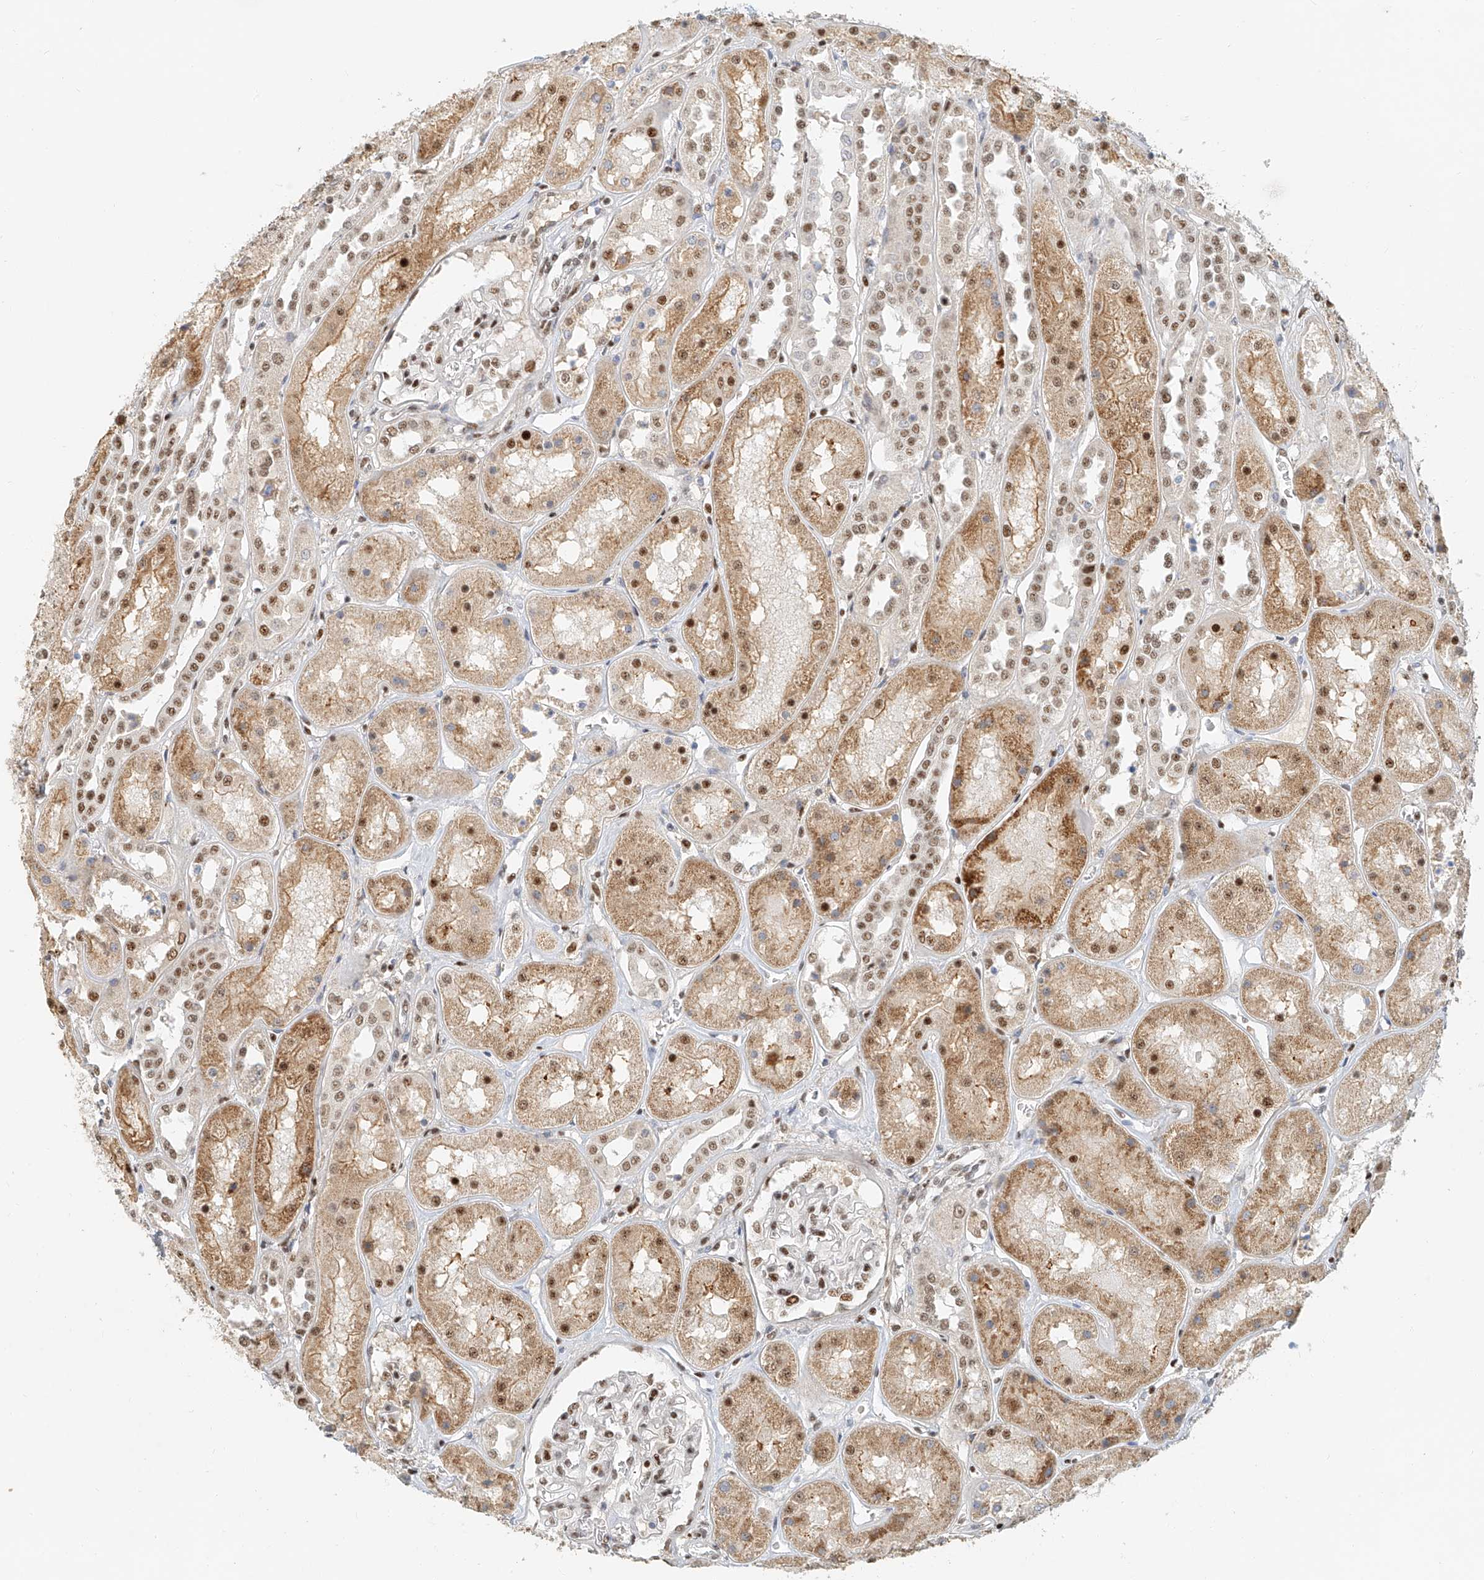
{"staining": {"intensity": "moderate", "quantity": "25%-75%", "location": "nuclear"}, "tissue": "kidney", "cell_type": "Cells in glomeruli", "image_type": "normal", "snomed": [{"axis": "morphology", "description": "Normal tissue, NOS"}, {"axis": "topography", "description": "Kidney"}], "caption": "A micrograph of human kidney stained for a protein exhibits moderate nuclear brown staining in cells in glomeruli. Using DAB (brown) and hematoxylin (blue) stains, captured at high magnification using brightfield microscopy.", "gene": "CXorf58", "patient": {"sex": "male", "age": 70}}